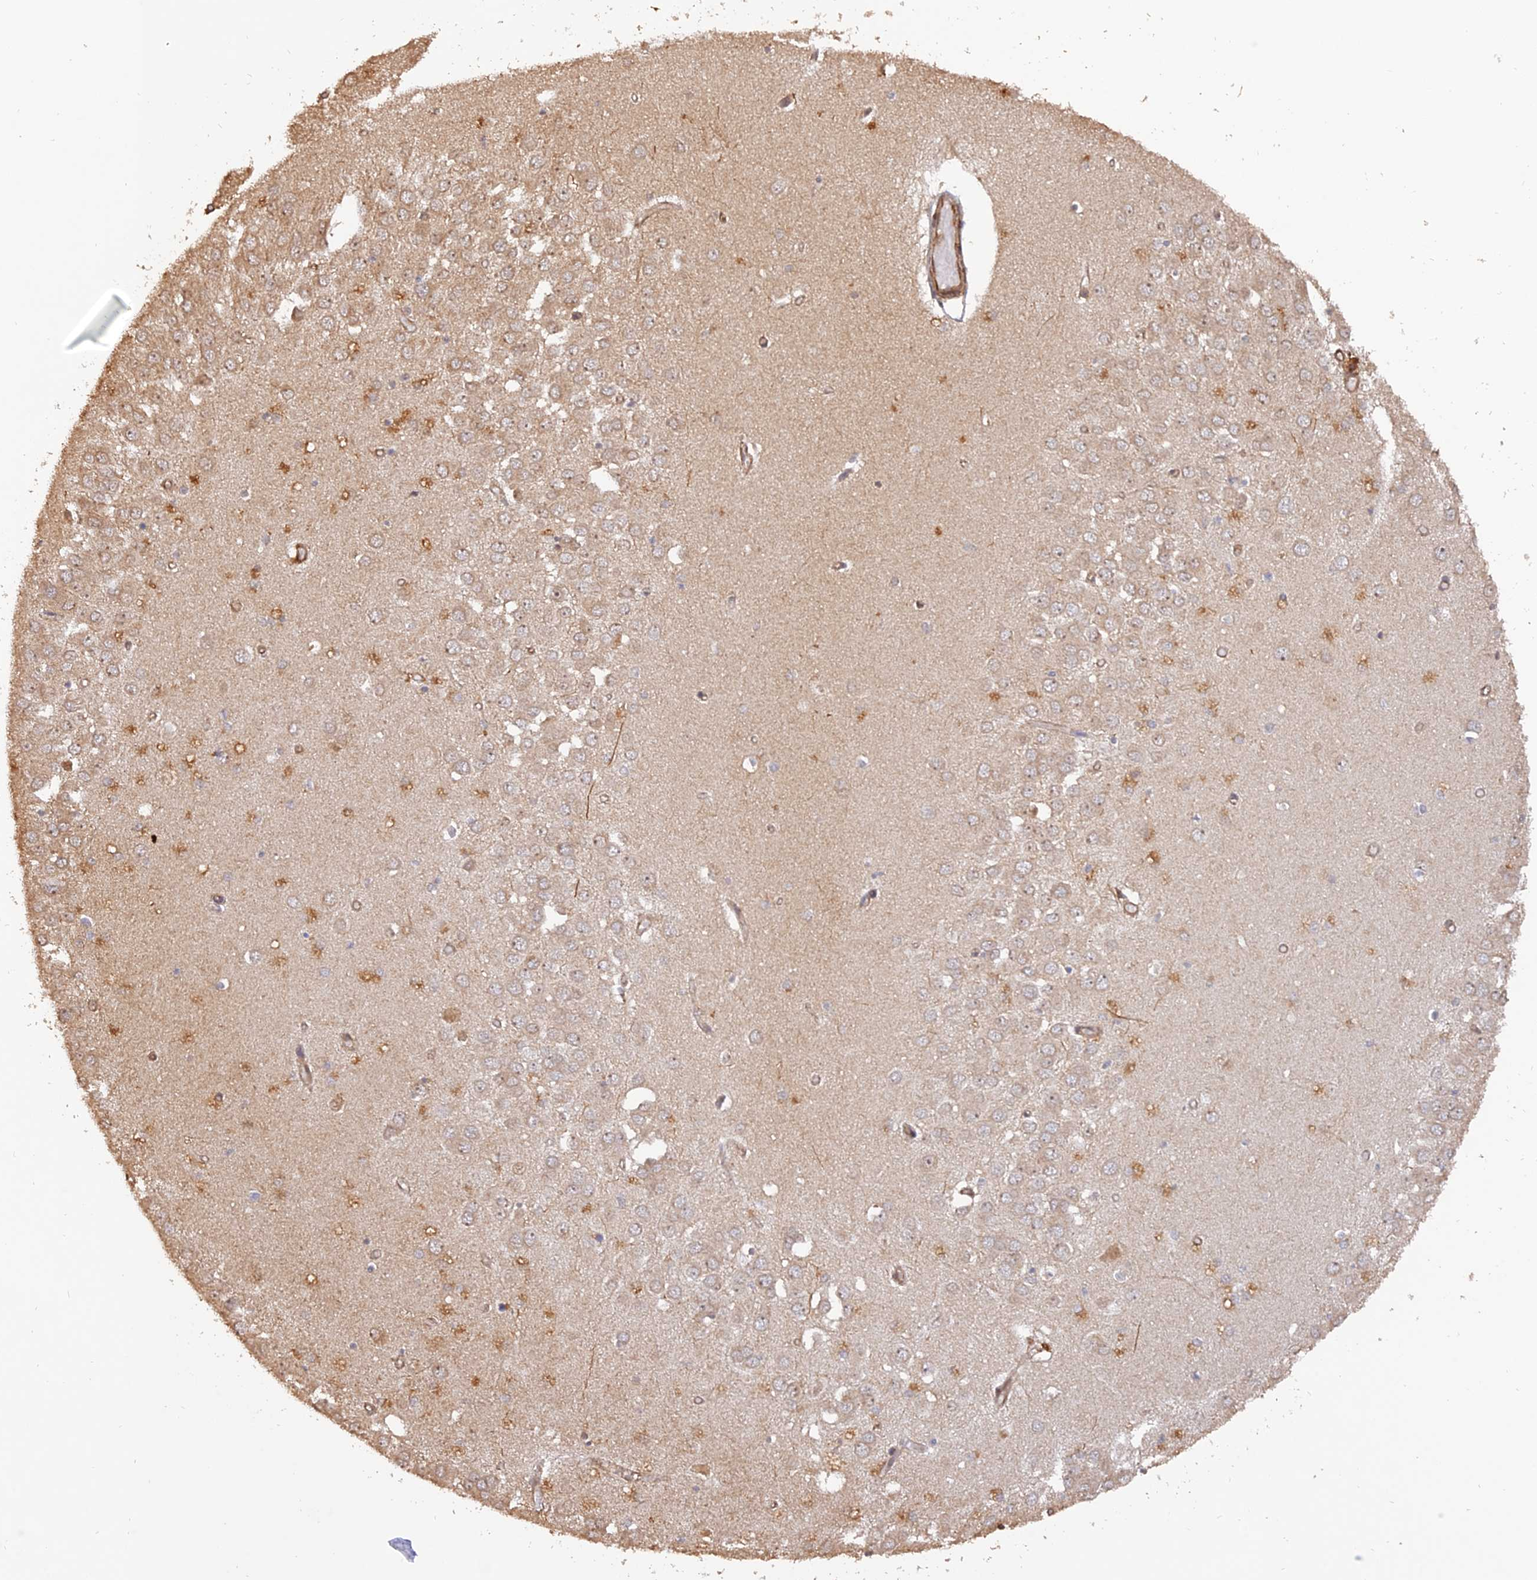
{"staining": {"intensity": "weak", "quantity": "<25%", "location": "cytoplasmic/membranous"}, "tissue": "hippocampus", "cell_type": "Glial cells", "image_type": "normal", "snomed": [{"axis": "morphology", "description": "Normal tissue, NOS"}, {"axis": "topography", "description": "Hippocampus"}], "caption": "Immunohistochemical staining of benign hippocampus exhibits no significant expression in glial cells. (DAB immunohistochemistry (IHC) visualized using brightfield microscopy, high magnification).", "gene": "CREBL2", "patient": {"sex": "male", "age": 70}}